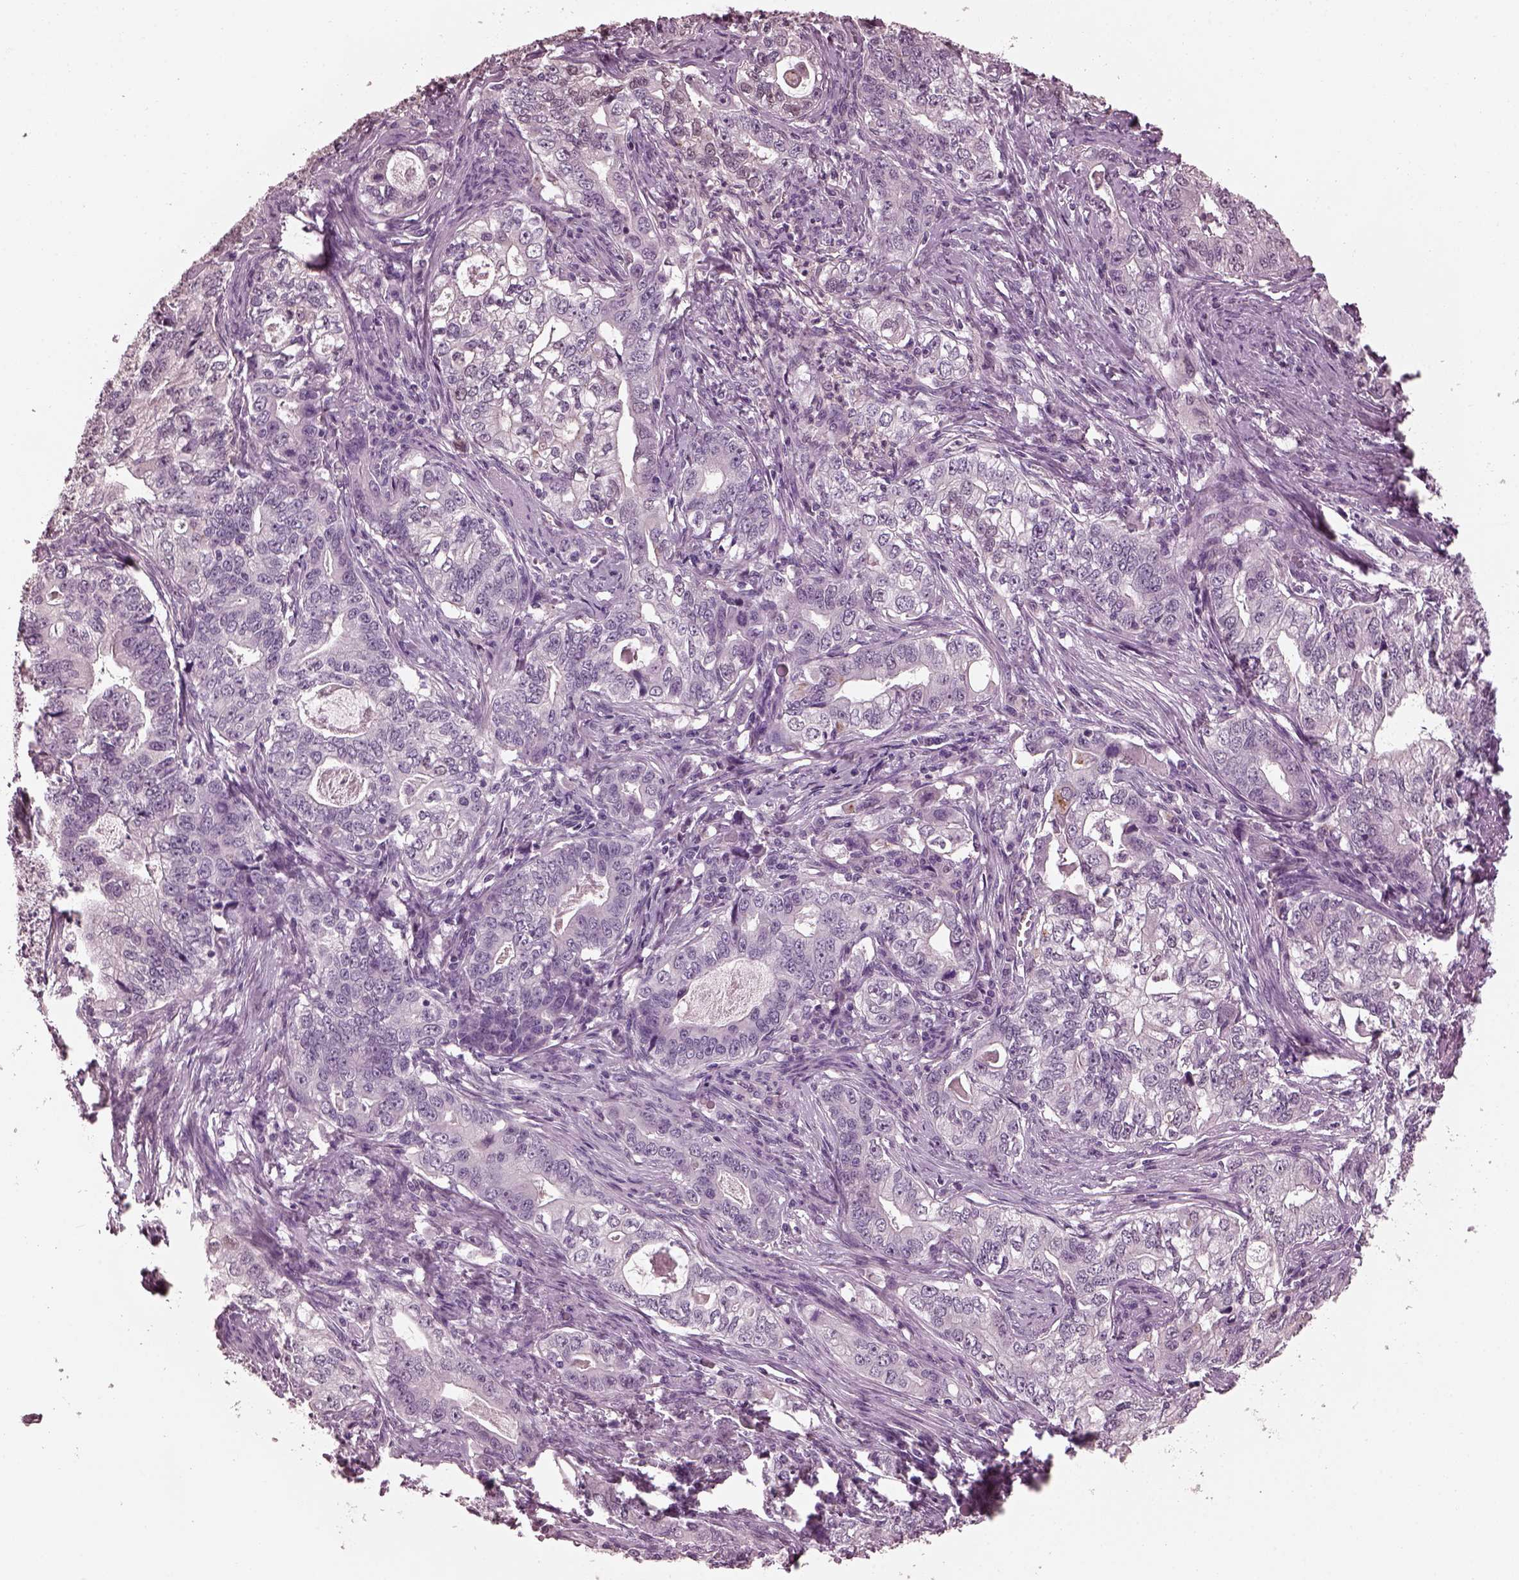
{"staining": {"intensity": "negative", "quantity": "none", "location": "none"}, "tissue": "stomach cancer", "cell_type": "Tumor cells", "image_type": "cancer", "snomed": [{"axis": "morphology", "description": "Adenocarcinoma, NOS"}, {"axis": "topography", "description": "Stomach, lower"}], "caption": "The micrograph shows no significant positivity in tumor cells of stomach cancer.", "gene": "TSKS", "patient": {"sex": "female", "age": 72}}